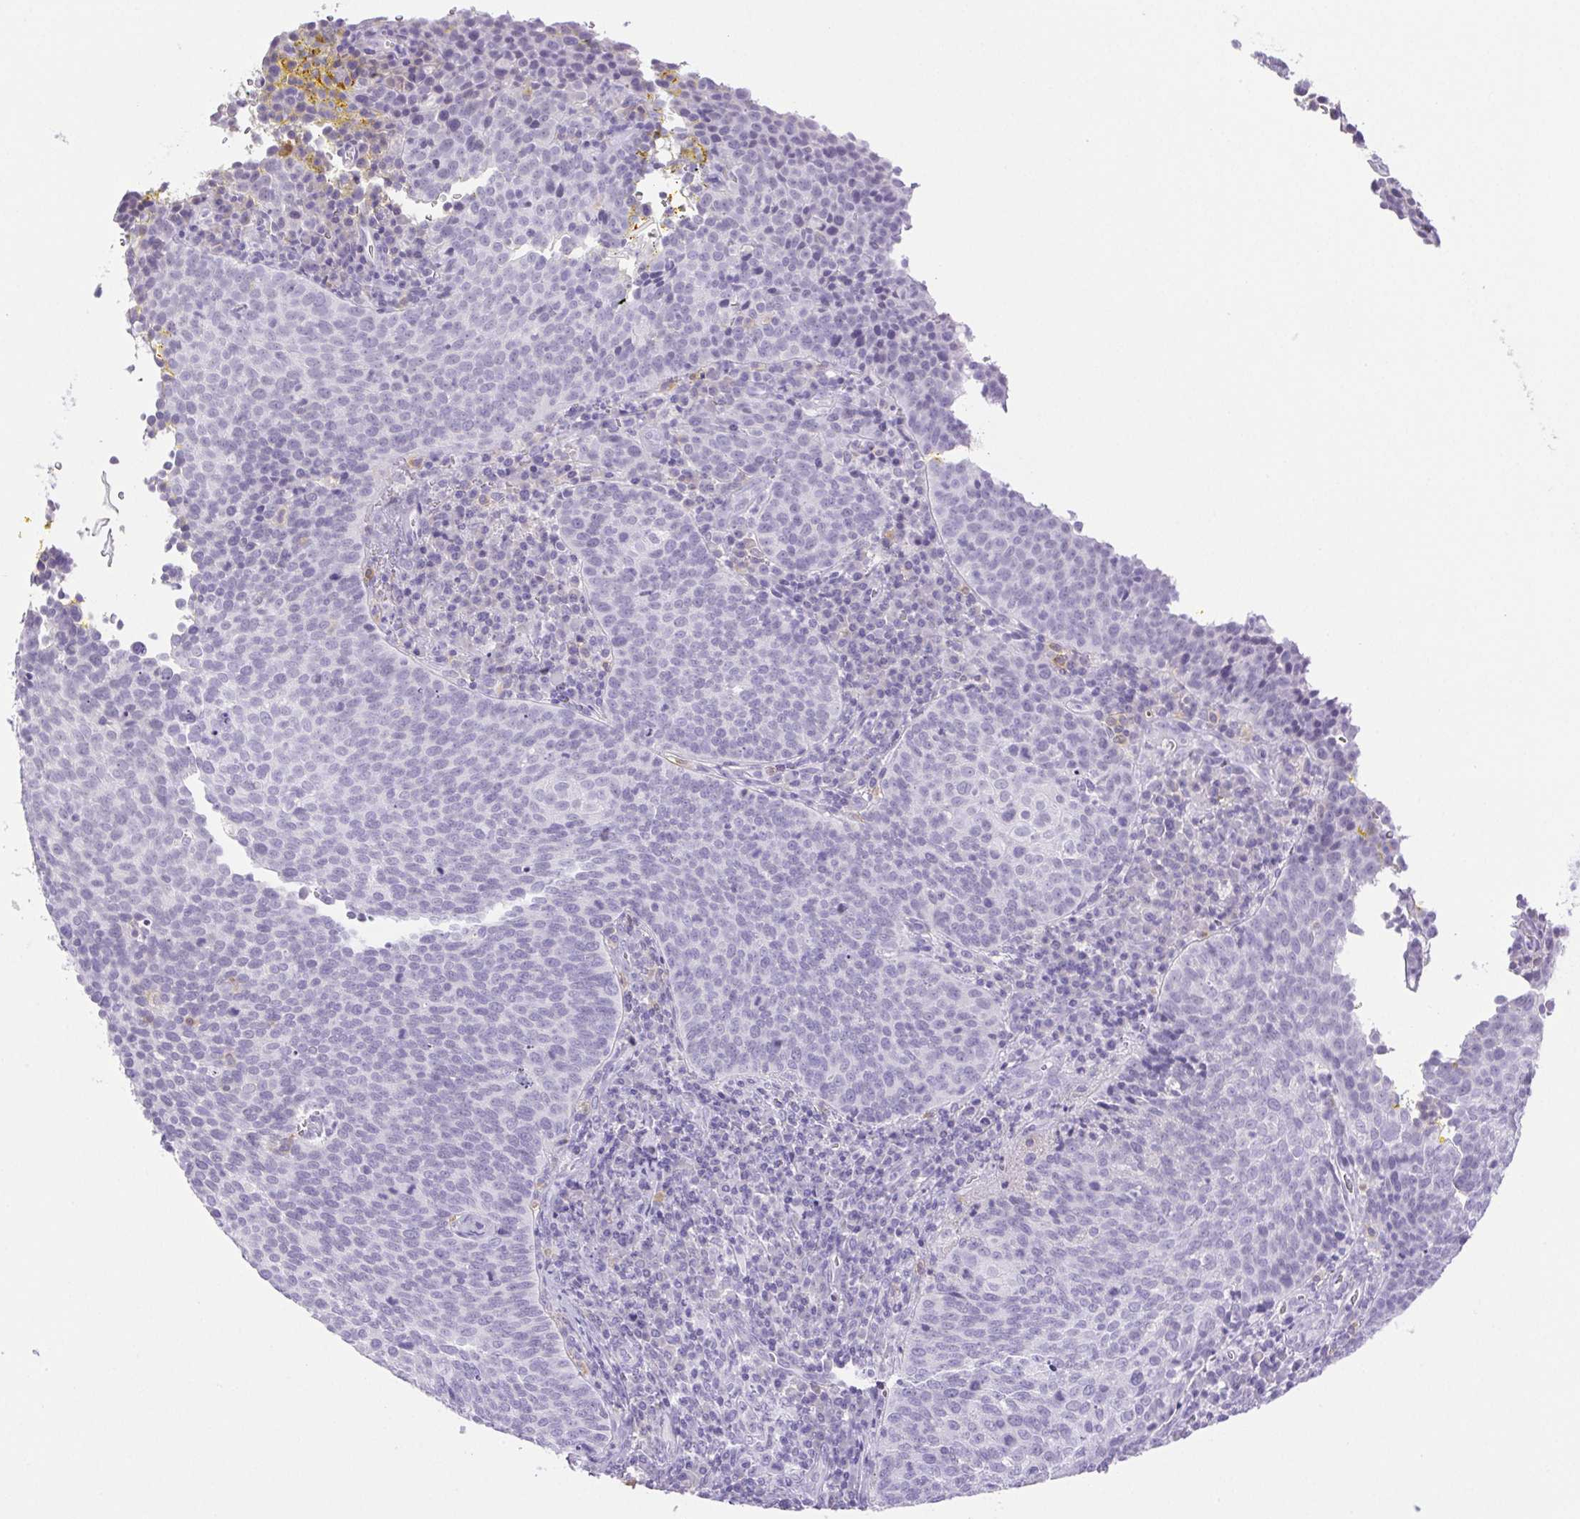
{"staining": {"intensity": "negative", "quantity": "none", "location": "none"}, "tissue": "cervical cancer", "cell_type": "Tumor cells", "image_type": "cancer", "snomed": [{"axis": "morphology", "description": "Squamous cell carcinoma, NOS"}, {"axis": "topography", "description": "Cervix"}], "caption": "DAB immunohistochemical staining of human cervical cancer displays no significant positivity in tumor cells.", "gene": "PAPPA2", "patient": {"sex": "female", "age": 34}}